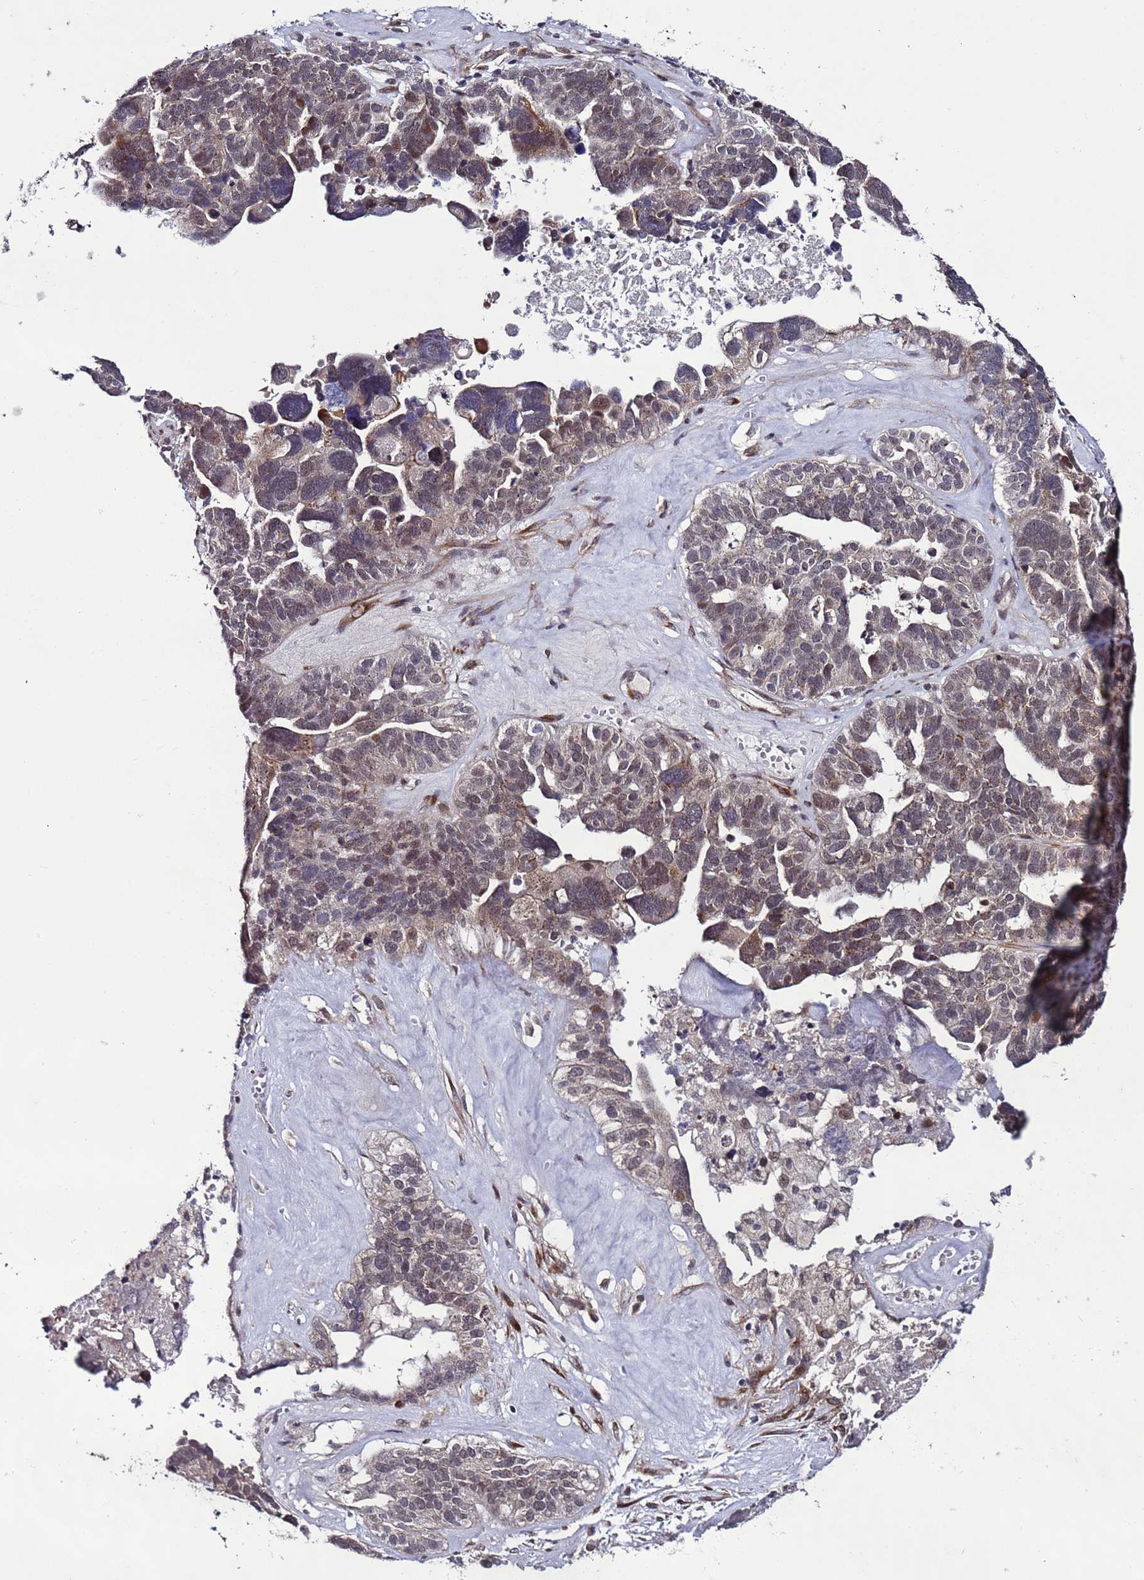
{"staining": {"intensity": "moderate", "quantity": "<25%", "location": "nuclear"}, "tissue": "ovarian cancer", "cell_type": "Tumor cells", "image_type": "cancer", "snomed": [{"axis": "morphology", "description": "Cystadenocarcinoma, serous, NOS"}, {"axis": "topography", "description": "Ovary"}], "caption": "A brown stain labels moderate nuclear positivity of a protein in ovarian serous cystadenocarcinoma tumor cells.", "gene": "POLR2D", "patient": {"sex": "female", "age": 59}}